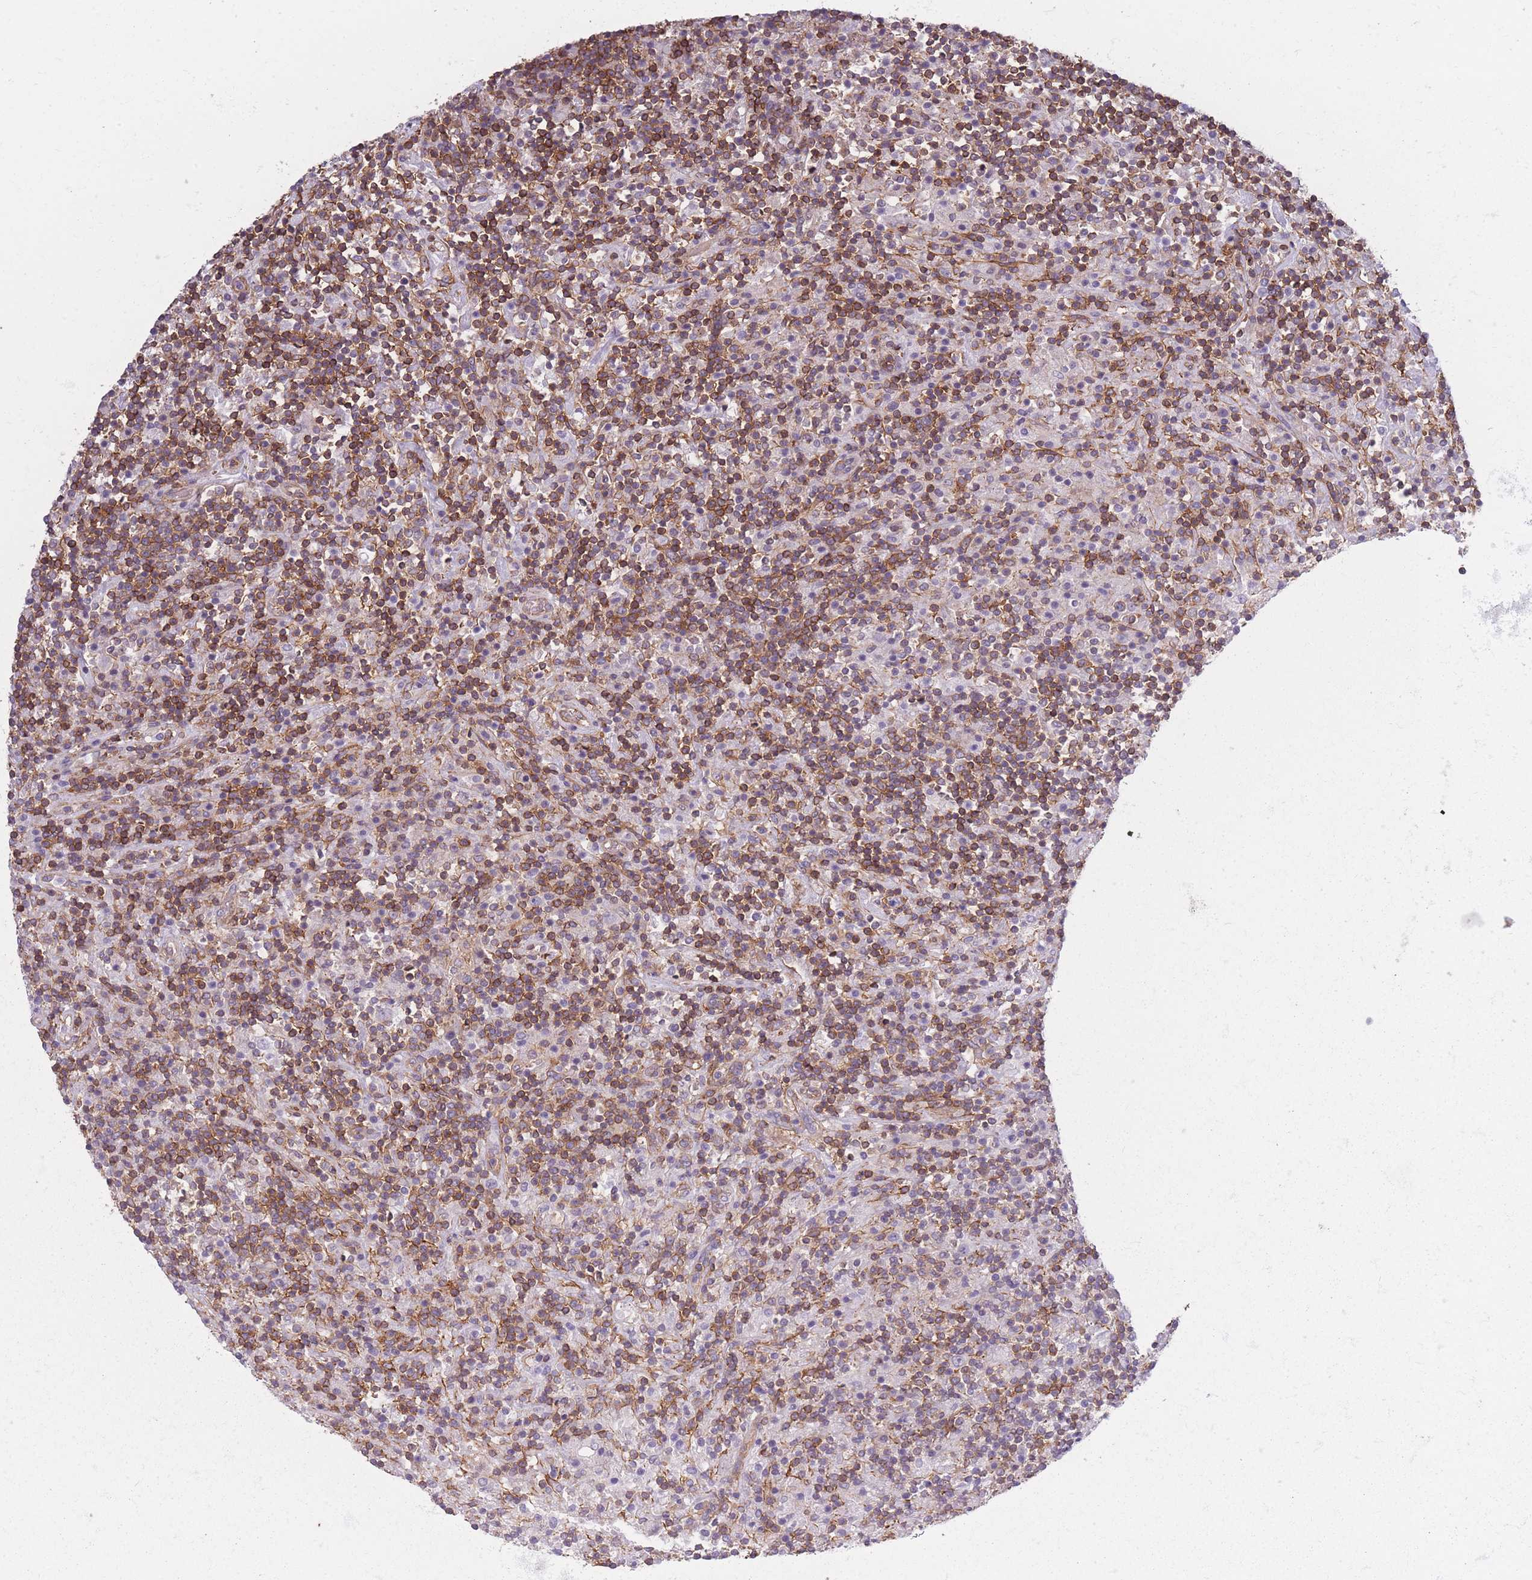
{"staining": {"intensity": "negative", "quantity": "none", "location": "none"}, "tissue": "lymphoma", "cell_type": "Tumor cells", "image_type": "cancer", "snomed": [{"axis": "morphology", "description": "Hodgkin's disease, NOS"}, {"axis": "topography", "description": "Lymph node"}], "caption": "The IHC image has no significant positivity in tumor cells of lymphoma tissue.", "gene": "ADD1", "patient": {"sex": "male", "age": 70}}